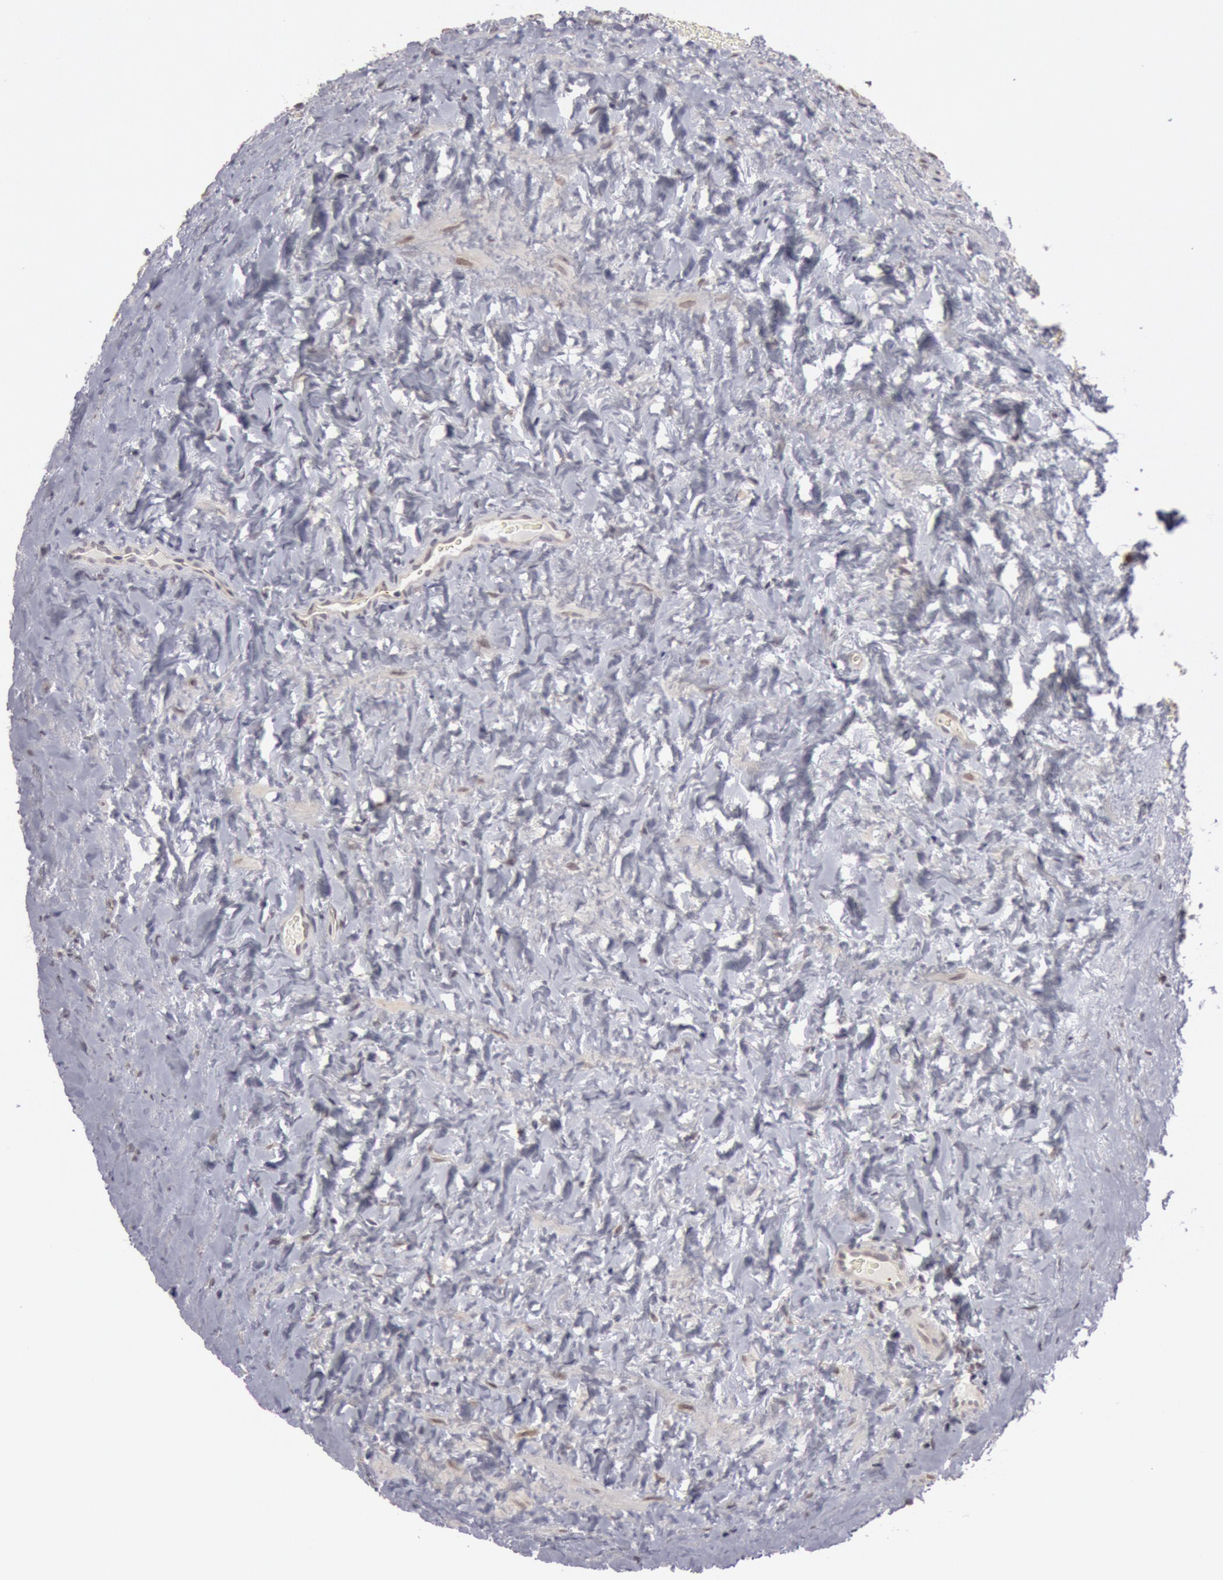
{"staining": {"intensity": "negative", "quantity": "none", "location": "none"}, "tissue": "testis cancer", "cell_type": "Tumor cells", "image_type": "cancer", "snomed": [{"axis": "morphology", "description": "Carcinoma, Embryonal, NOS"}, {"axis": "topography", "description": "Testis"}], "caption": "IHC histopathology image of embryonal carcinoma (testis) stained for a protein (brown), which reveals no positivity in tumor cells. (IHC, brightfield microscopy, high magnification).", "gene": "RIMBP3C", "patient": {"sex": "male", "age": 31}}